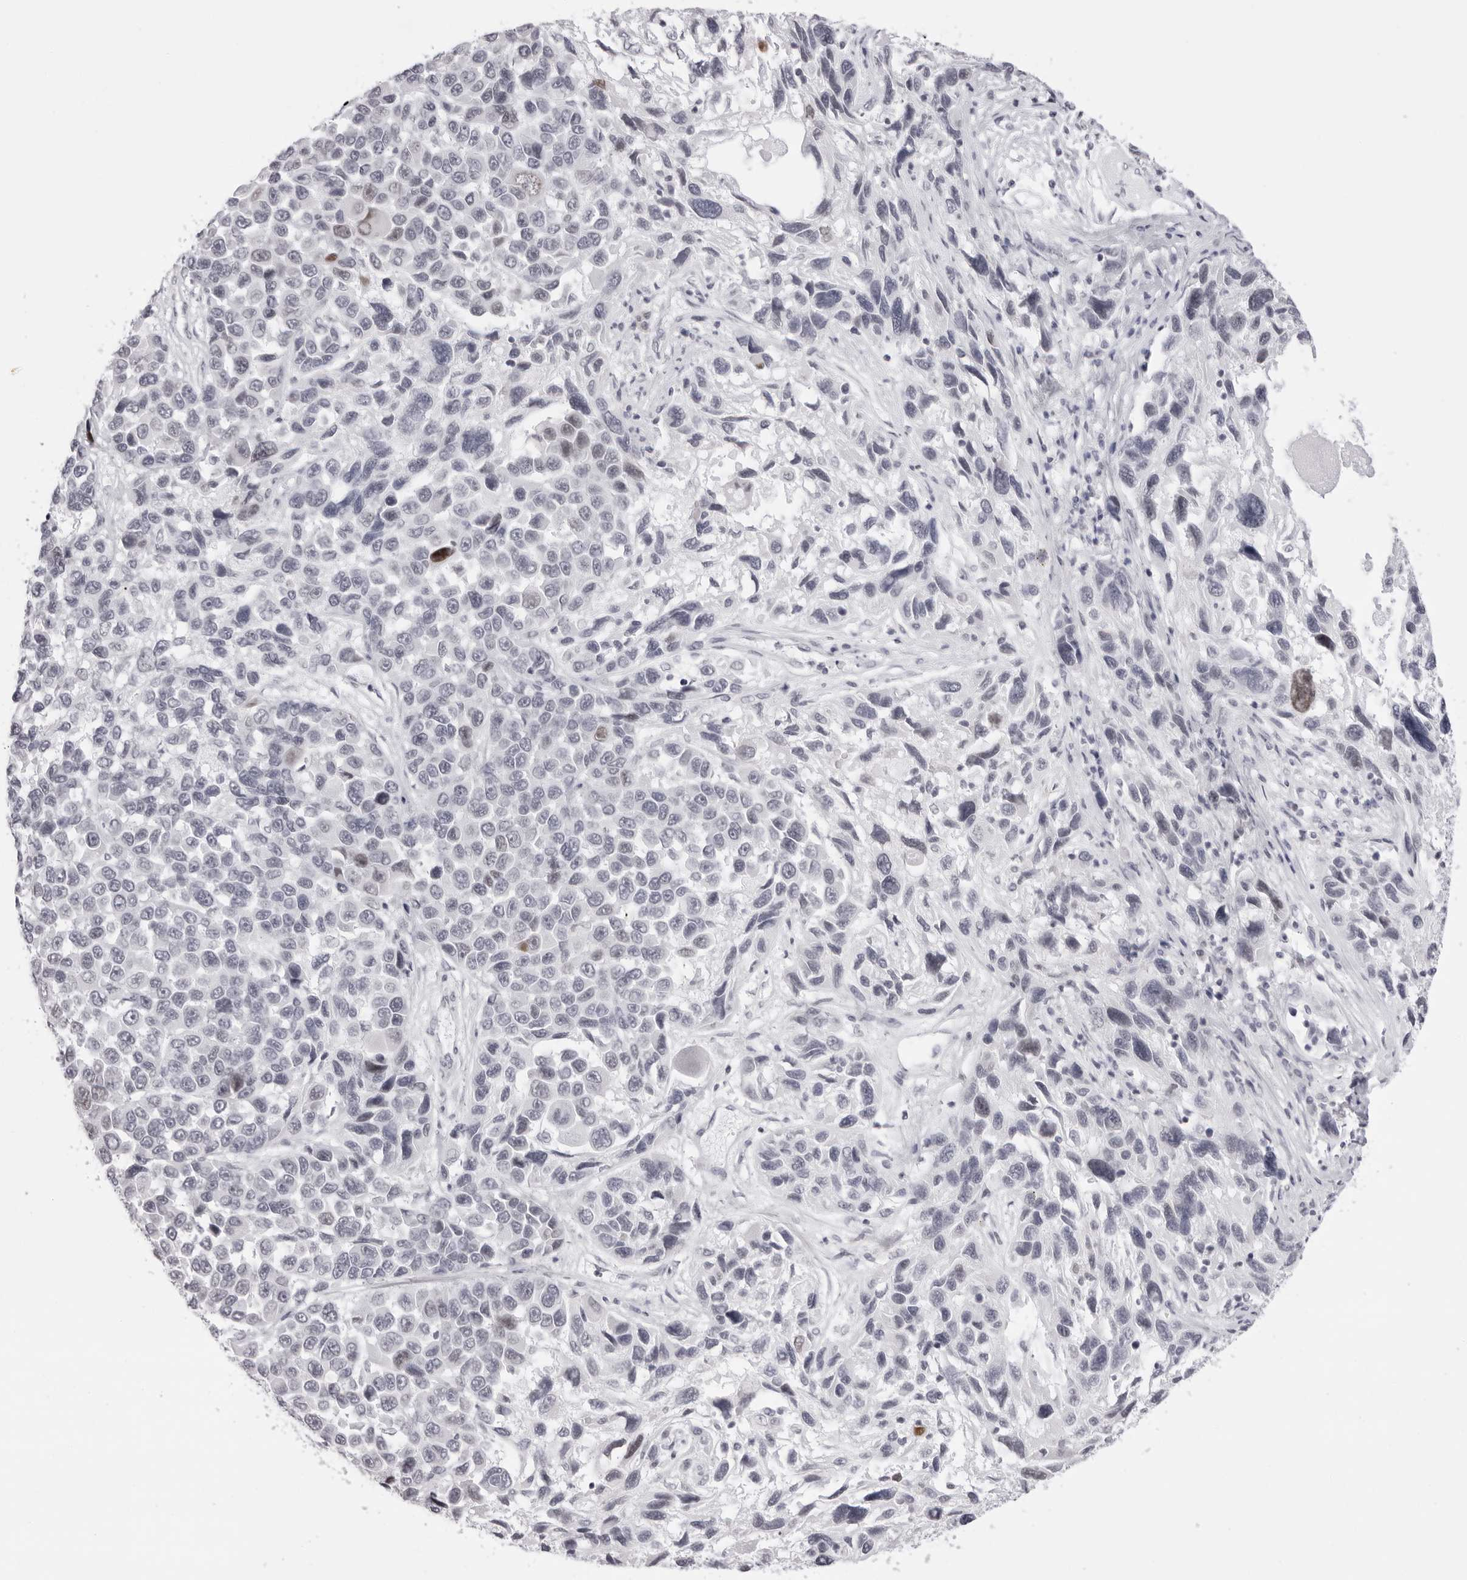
{"staining": {"intensity": "weak", "quantity": "<25%", "location": "nuclear"}, "tissue": "melanoma", "cell_type": "Tumor cells", "image_type": "cancer", "snomed": [{"axis": "morphology", "description": "Malignant melanoma, NOS"}, {"axis": "topography", "description": "Skin"}], "caption": "Human malignant melanoma stained for a protein using immunohistochemistry (IHC) displays no positivity in tumor cells.", "gene": "MAFK", "patient": {"sex": "male", "age": 53}}